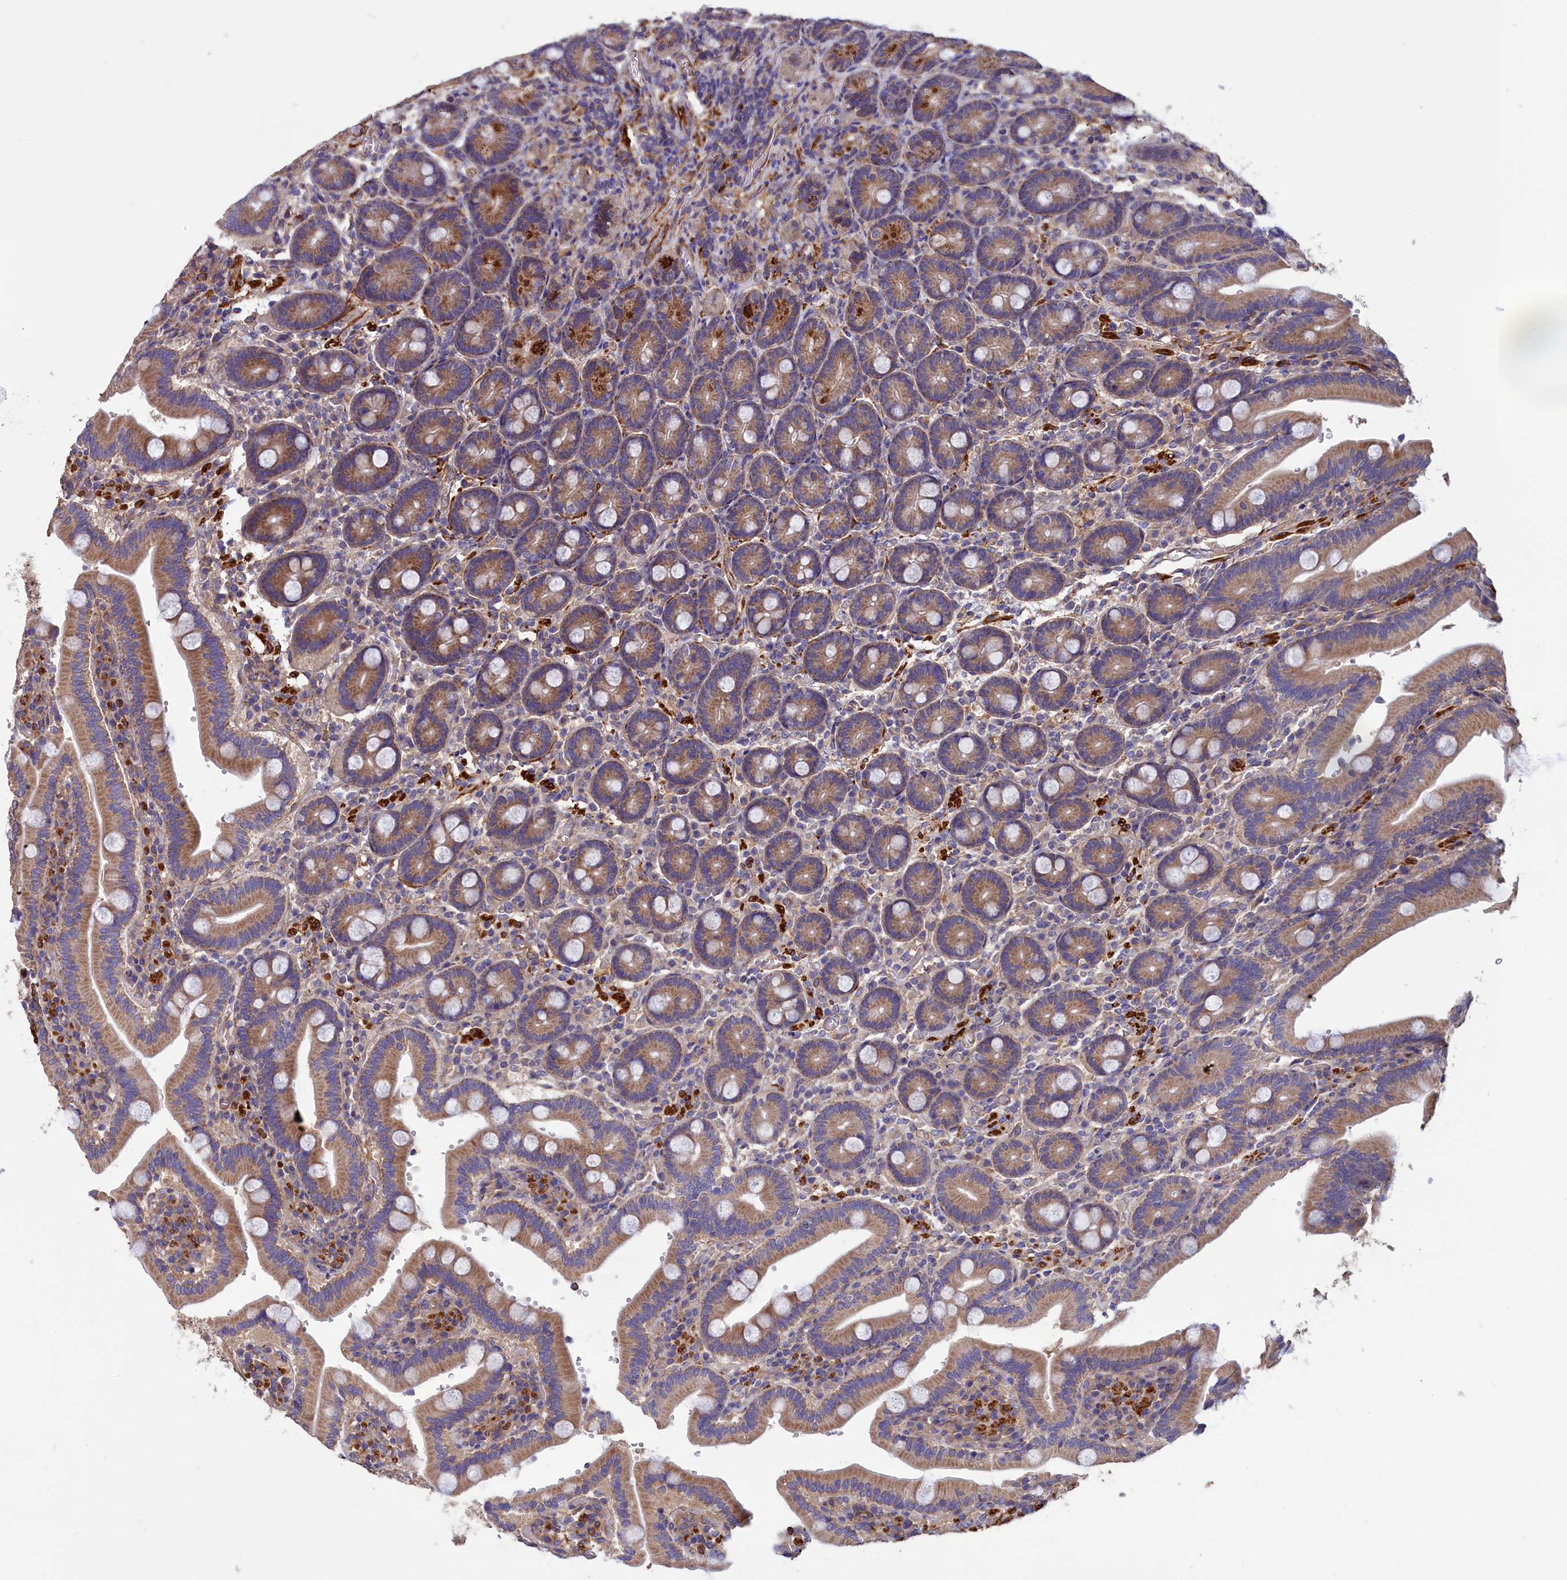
{"staining": {"intensity": "moderate", "quantity": ">75%", "location": "cytoplasmic/membranous"}, "tissue": "duodenum", "cell_type": "Glandular cells", "image_type": "normal", "snomed": [{"axis": "morphology", "description": "Normal tissue, NOS"}, {"axis": "topography", "description": "Duodenum"}], "caption": "Approximately >75% of glandular cells in benign human duodenum demonstrate moderate cytoplasmic/membranous protein staining as visualized by brown immunohistochemical staining.", "gene": "AMDHD2", "patient": {"sex": "female", "age": 62}}